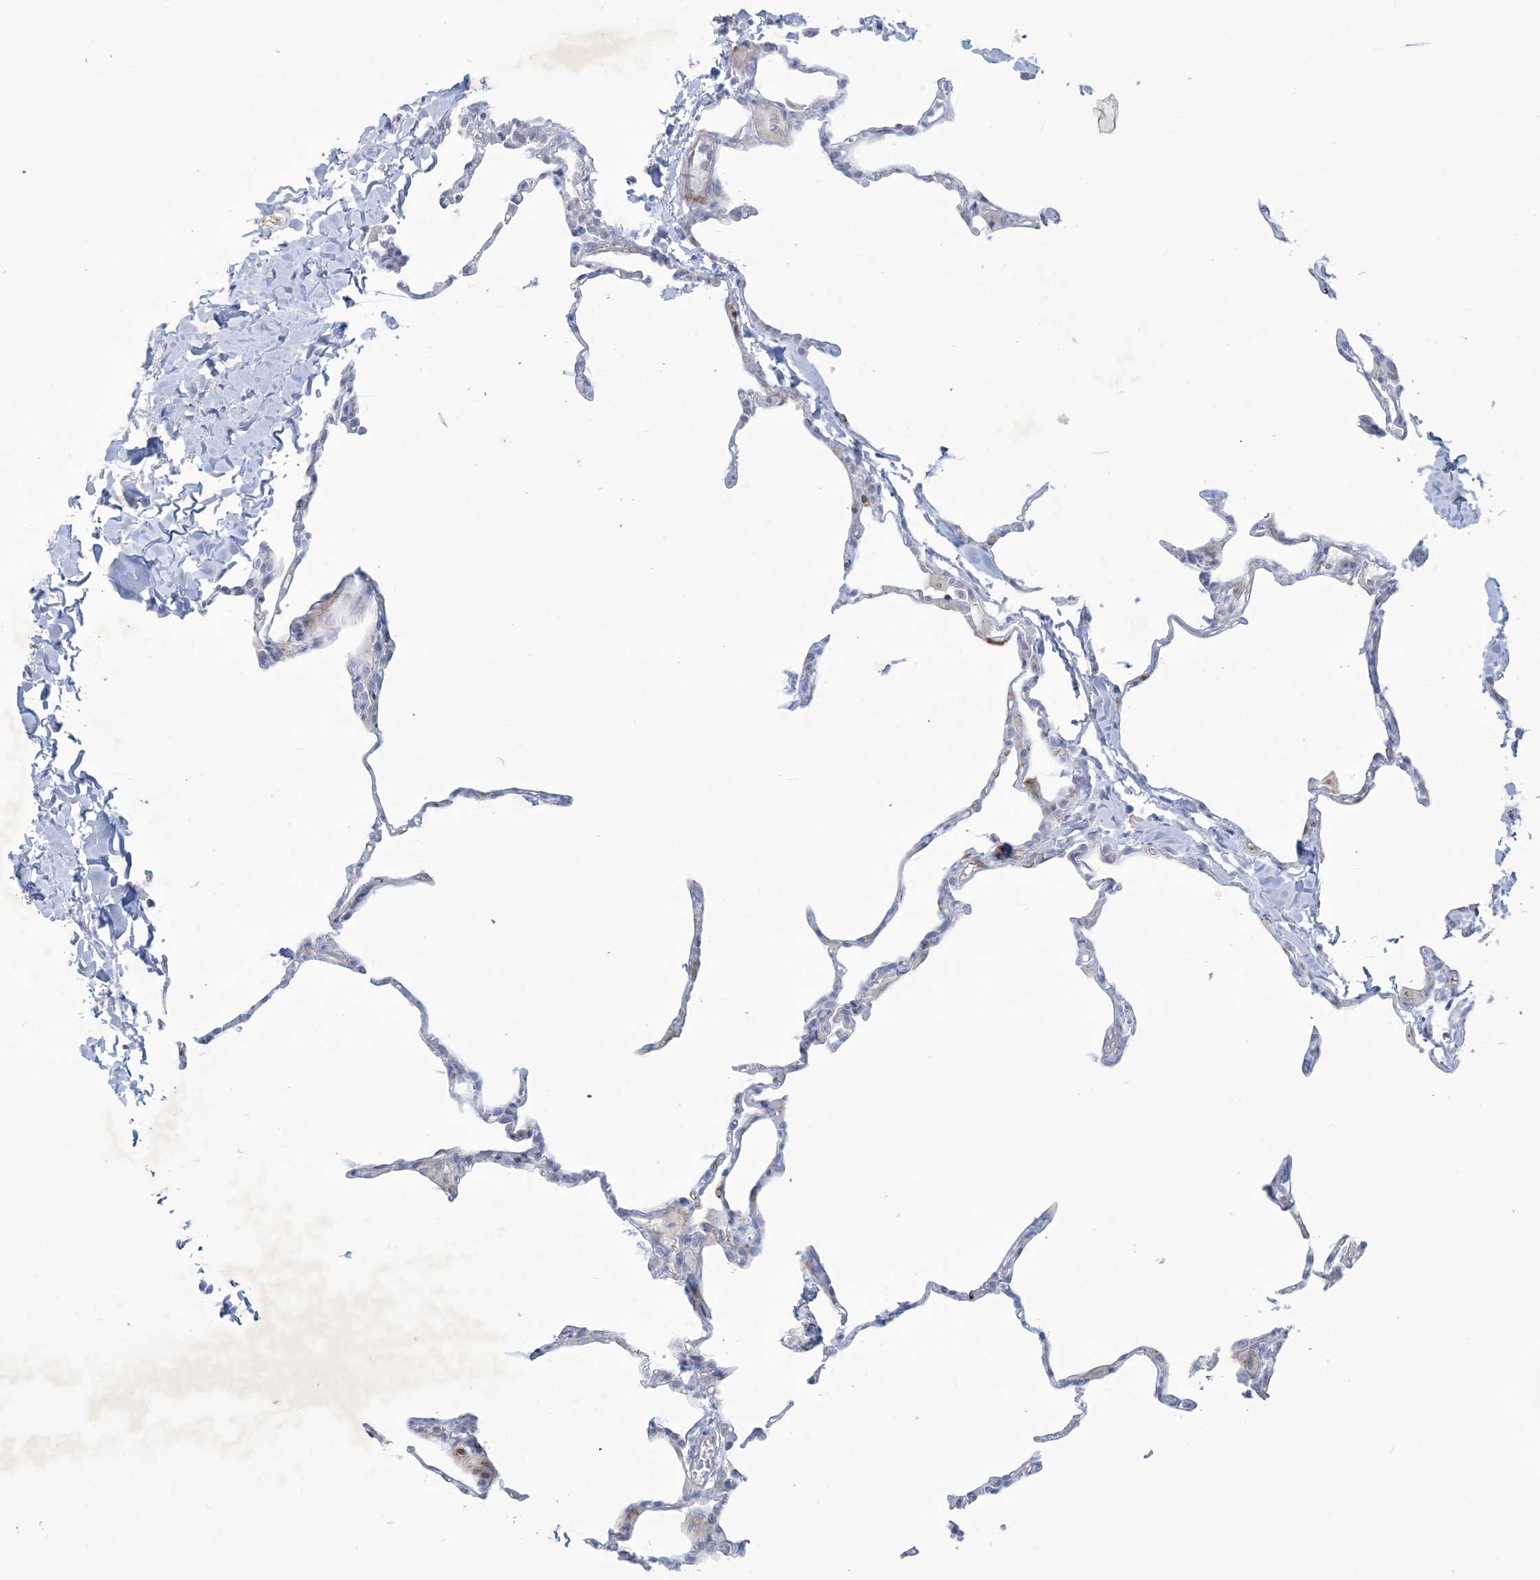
{"staining": {"intensity": "negative", "quantity": "none", "location": "none"}, "tissue": "lung", "cell_type": "Alveolar cells", "image_type": "normal", "snomed": [{"axis": "morphology", "description": "Normal tissue, NOS"}, {"axis": "topography", "description": "Lung"}], "caption": "Immunohistochemical staining of benign human lung shows no significant positivity in alveolar cells. (DAB immunohistochemistry, high magnification).", "gene": "B3GNT7", "patient": {"sex": "male", "age": 20}}